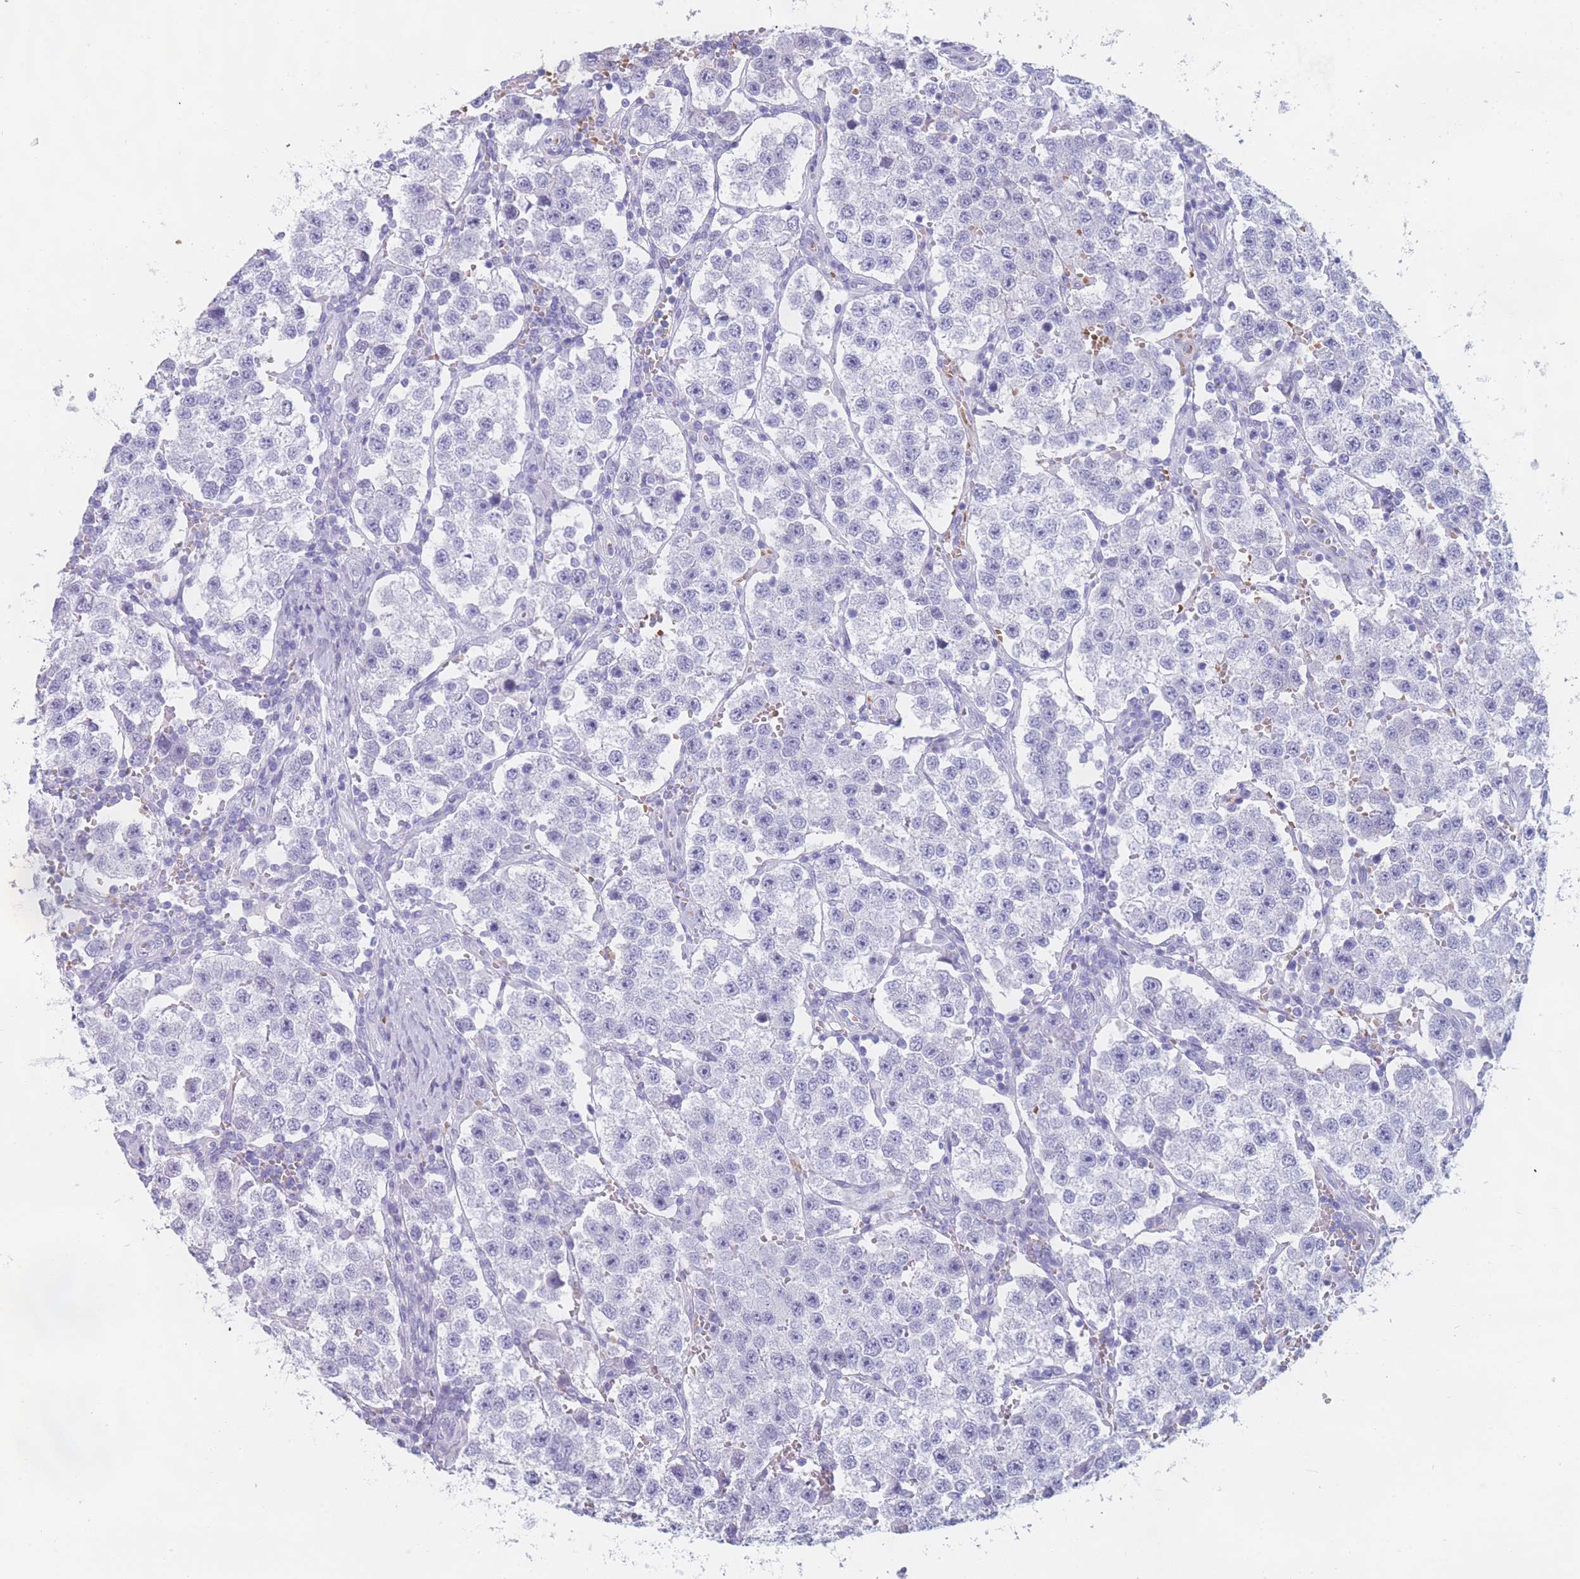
{"staining": {"intensity": "negative", "quantity": "none", "location": "none"}, "tissue": "testis cancer", "cell_type": "Tumor cells", "image_type": "cancer", "snomed": [{"axis": "morphology", "description": "Seminoma, NOS"}, {"axis": "topography", "description": "Testis"}], "caption": "This is an IHC photomicrograph of testis cancer. There is no positivity in tumor cells.", "gene": "OR5D16", "patient": {"sex": "male", "age": 37}}